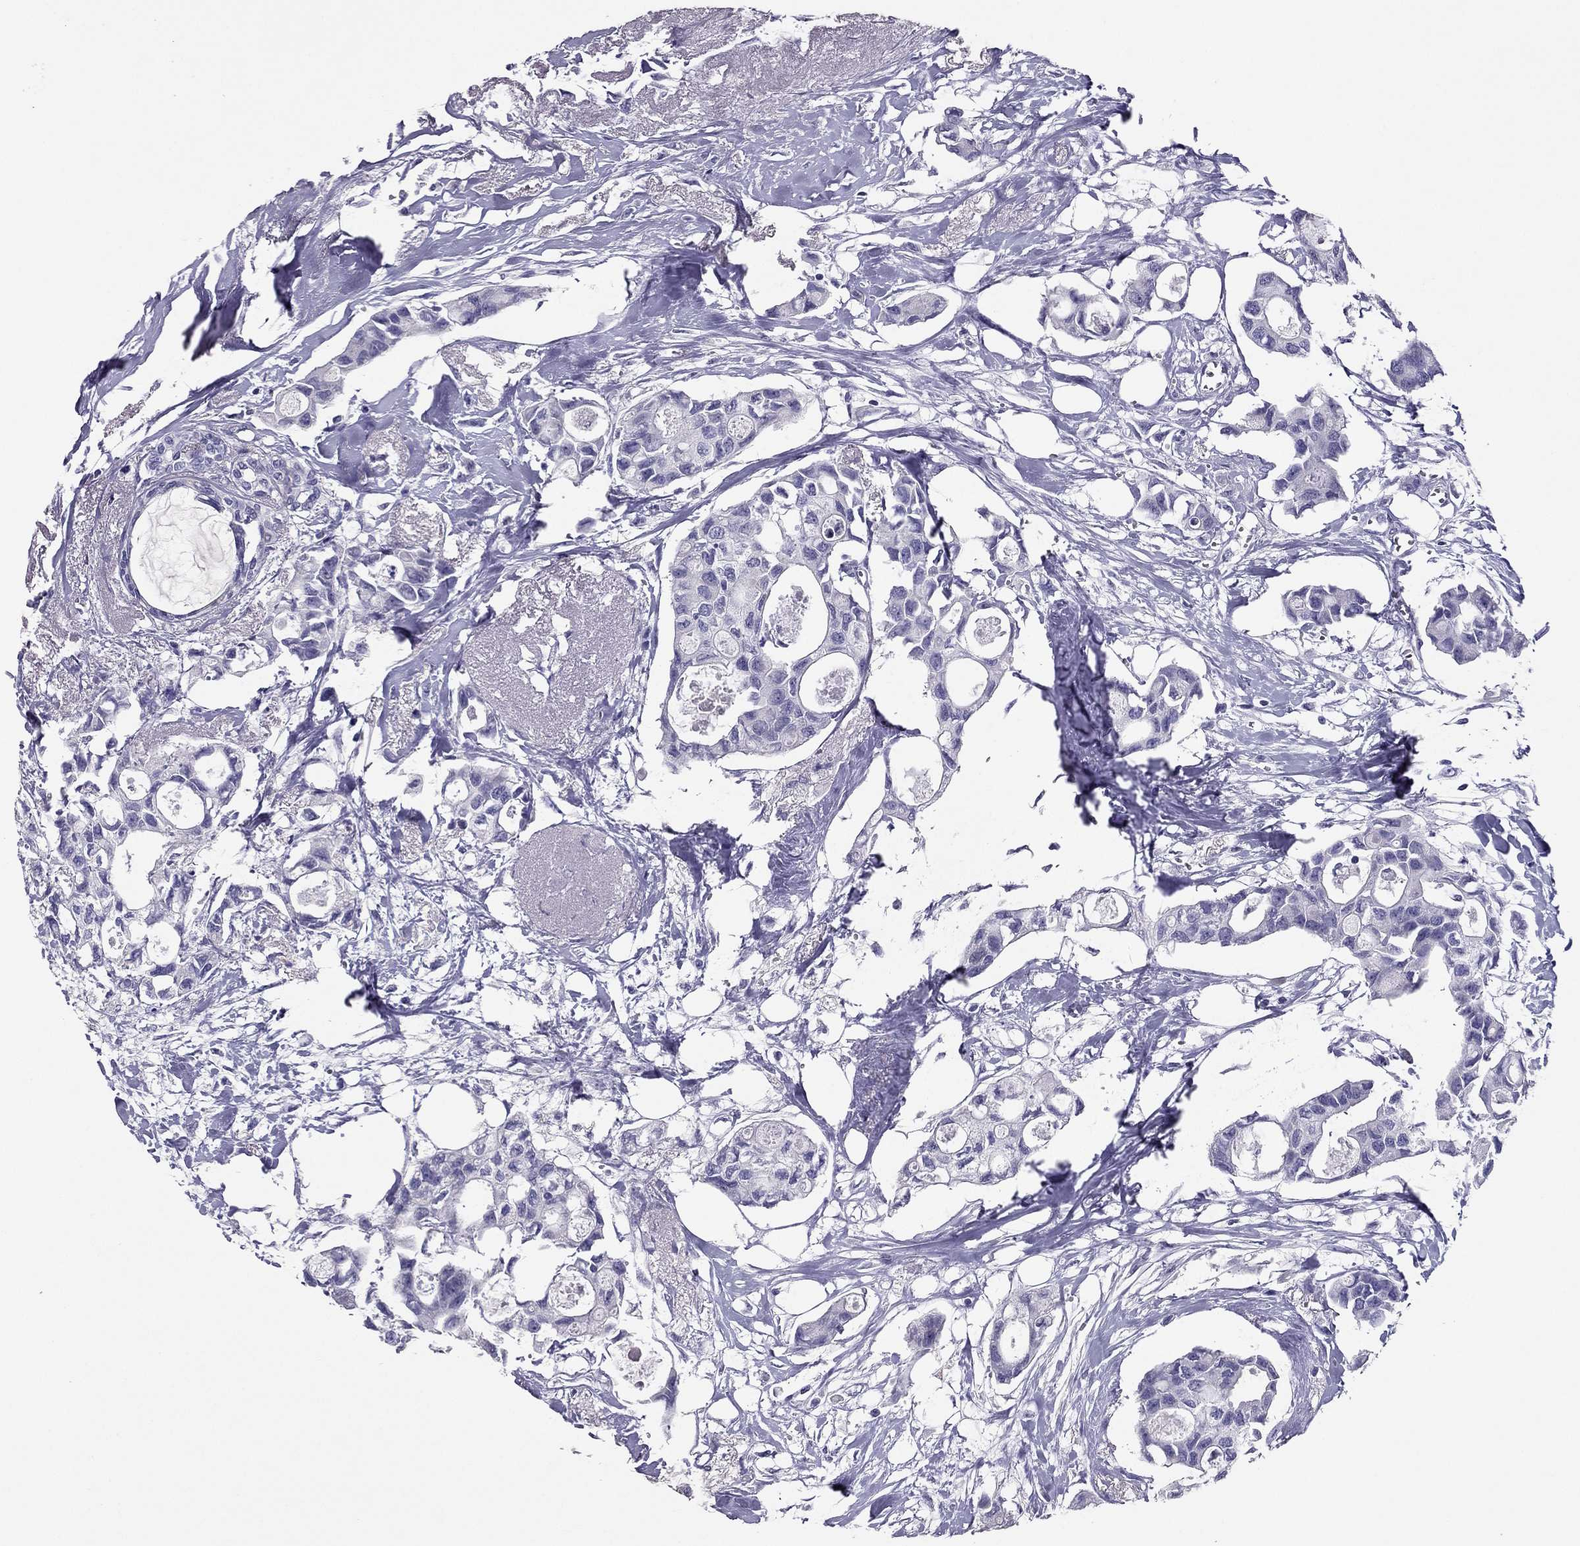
{"staining": {"intensity": "negative", "quantity": "none", "location": "none"}, "tissue": "breast cancer", "cell_type": "Tumor cells", "image_type": "cancer", "snomed": [{"axis": "morphology", "description": "Duct carcinoma"}, {"axis": "topography", "description": "Breast"}], "caption": "A high-resolution histopathology image shows immunohistochemistry staining of breast cancer (intraductal carcinoma), which demonstrates no significant positivity in tumor cells. (Brightfield microscopy of DAB immunohistochemistry (IHC) at high magnification).", "gene": "RHO", "patient": {"sex": "female", "age": 83}}